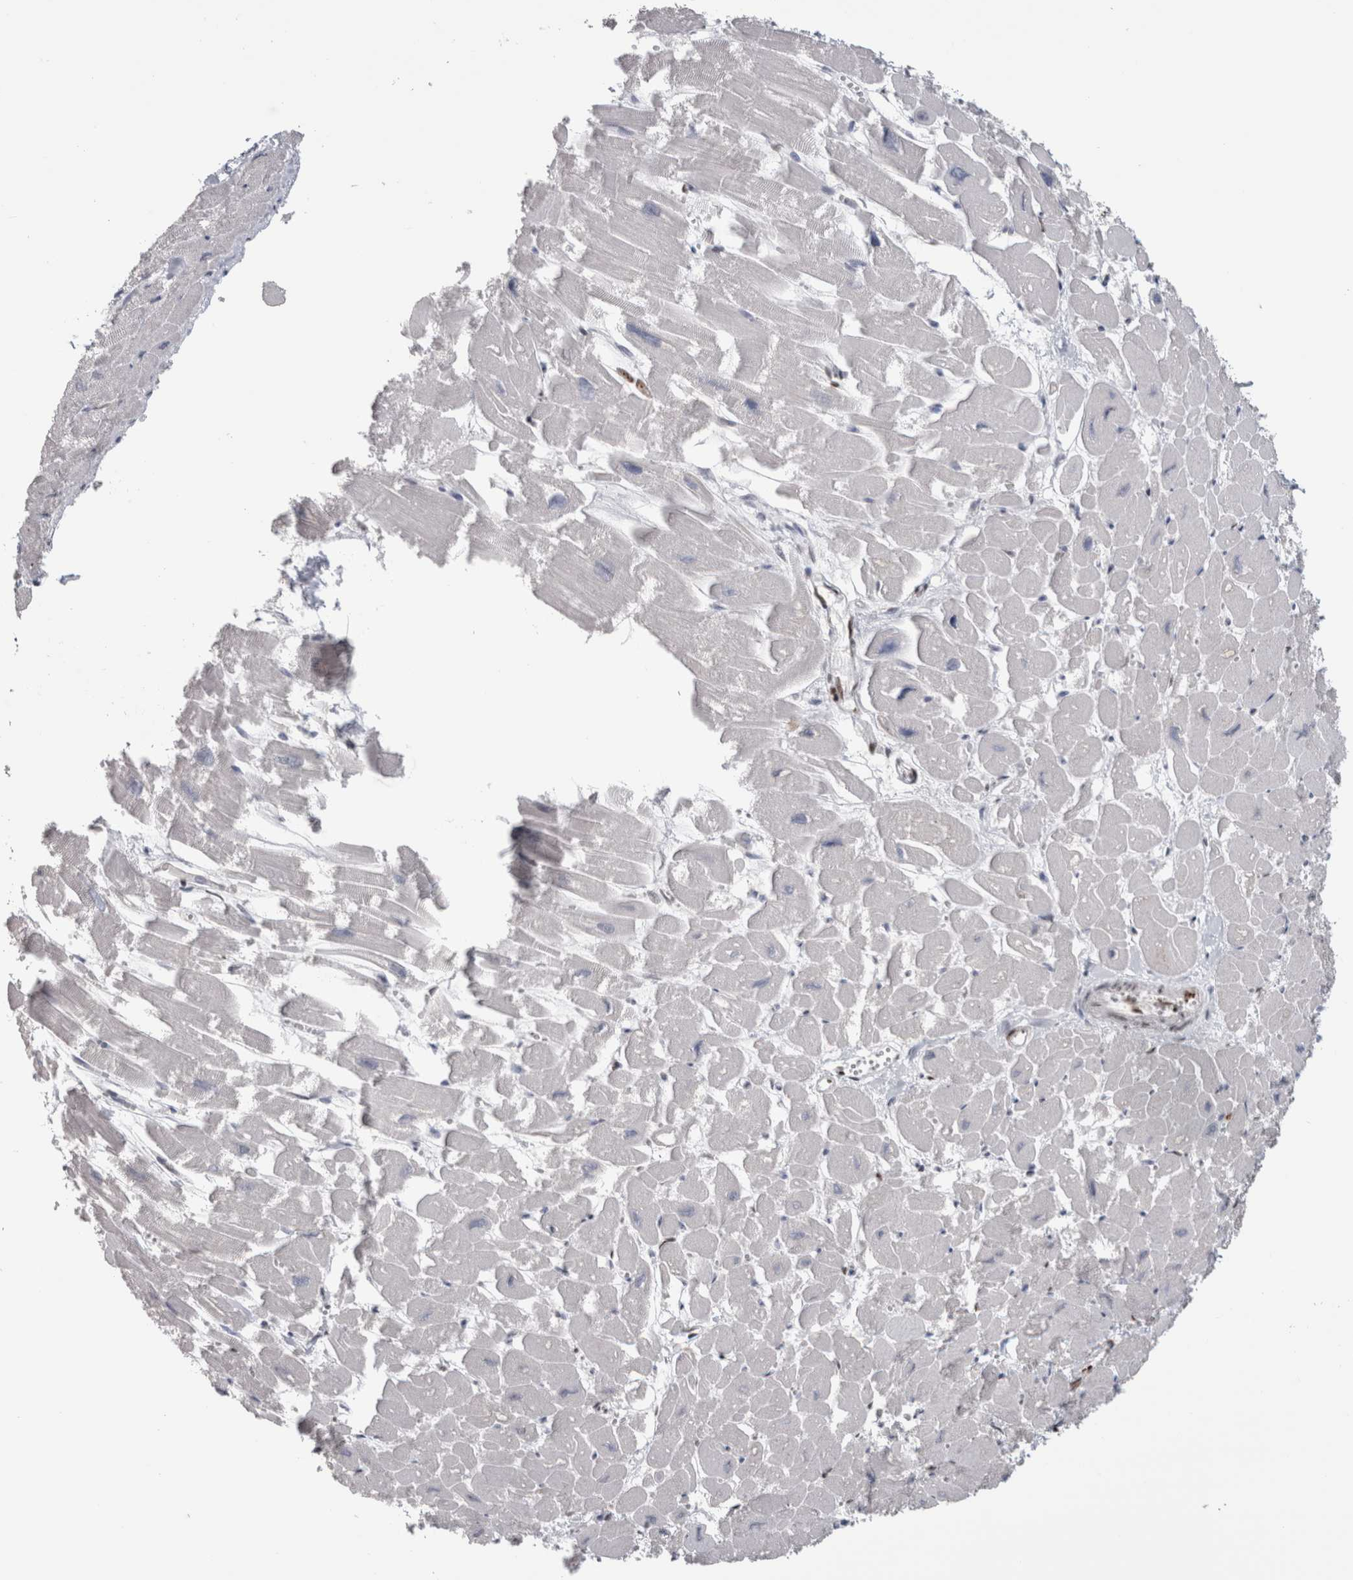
{"staining": {"intensity": "negative", "quantity": "none", "location": "none"}, "tissue": "heart muscle", "cell_type": "Cardiomyocytes", "image_type": "normal", "snomed": [{"axis": "morphology", "description": "Normal tissue, NOS"}, {"axis": "topography", "description": "Heart"}], "caption": "IHC micrograph of normal heart muscle stained for a protein (brown), which displays no staining in cardiomyocytes.", "gene": "IL33", "patient": {"sex": "male", "age": 54}}